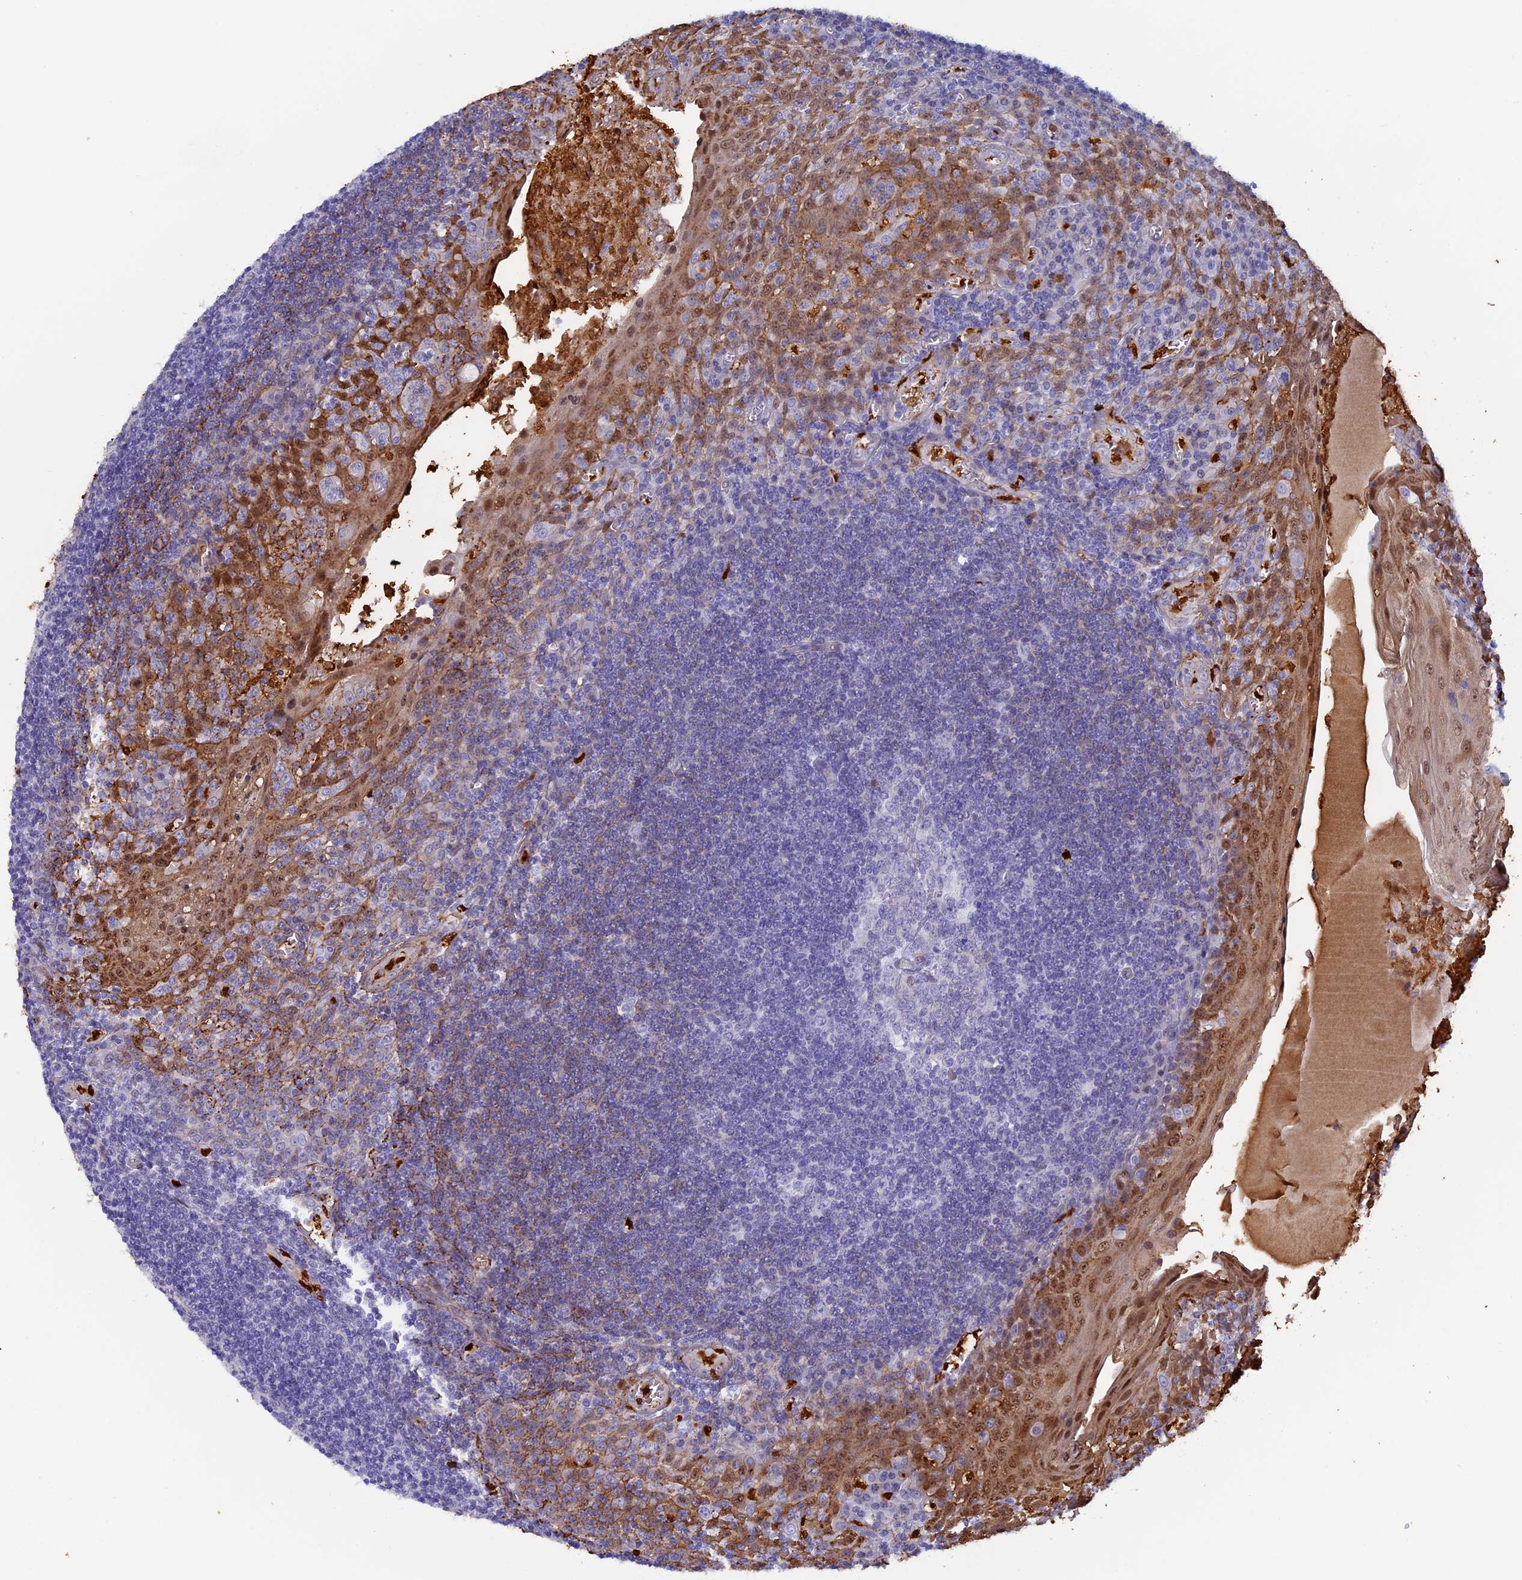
{"staining": {"intensity": "negative", "quantity": "none", "location": "none"}, "tissue": "tonsil", "cell_type": "Germinal center cells", "image_type": "normal", "snomed": [{"axis": "morphology", "description": "Normal tissue, NOS"}, {"axis": "topography", "description": "Tonsil"}], "caption": "A high-resolution photomicrograph shows immunohistochemistry (IHC) staining of benign tonsil, which demonstrates no significant expression in germinal center cells. (DAB IHC, high magnification).", "gene": "SLC26A1", "patient": {"sex": "male", "age": 27}}